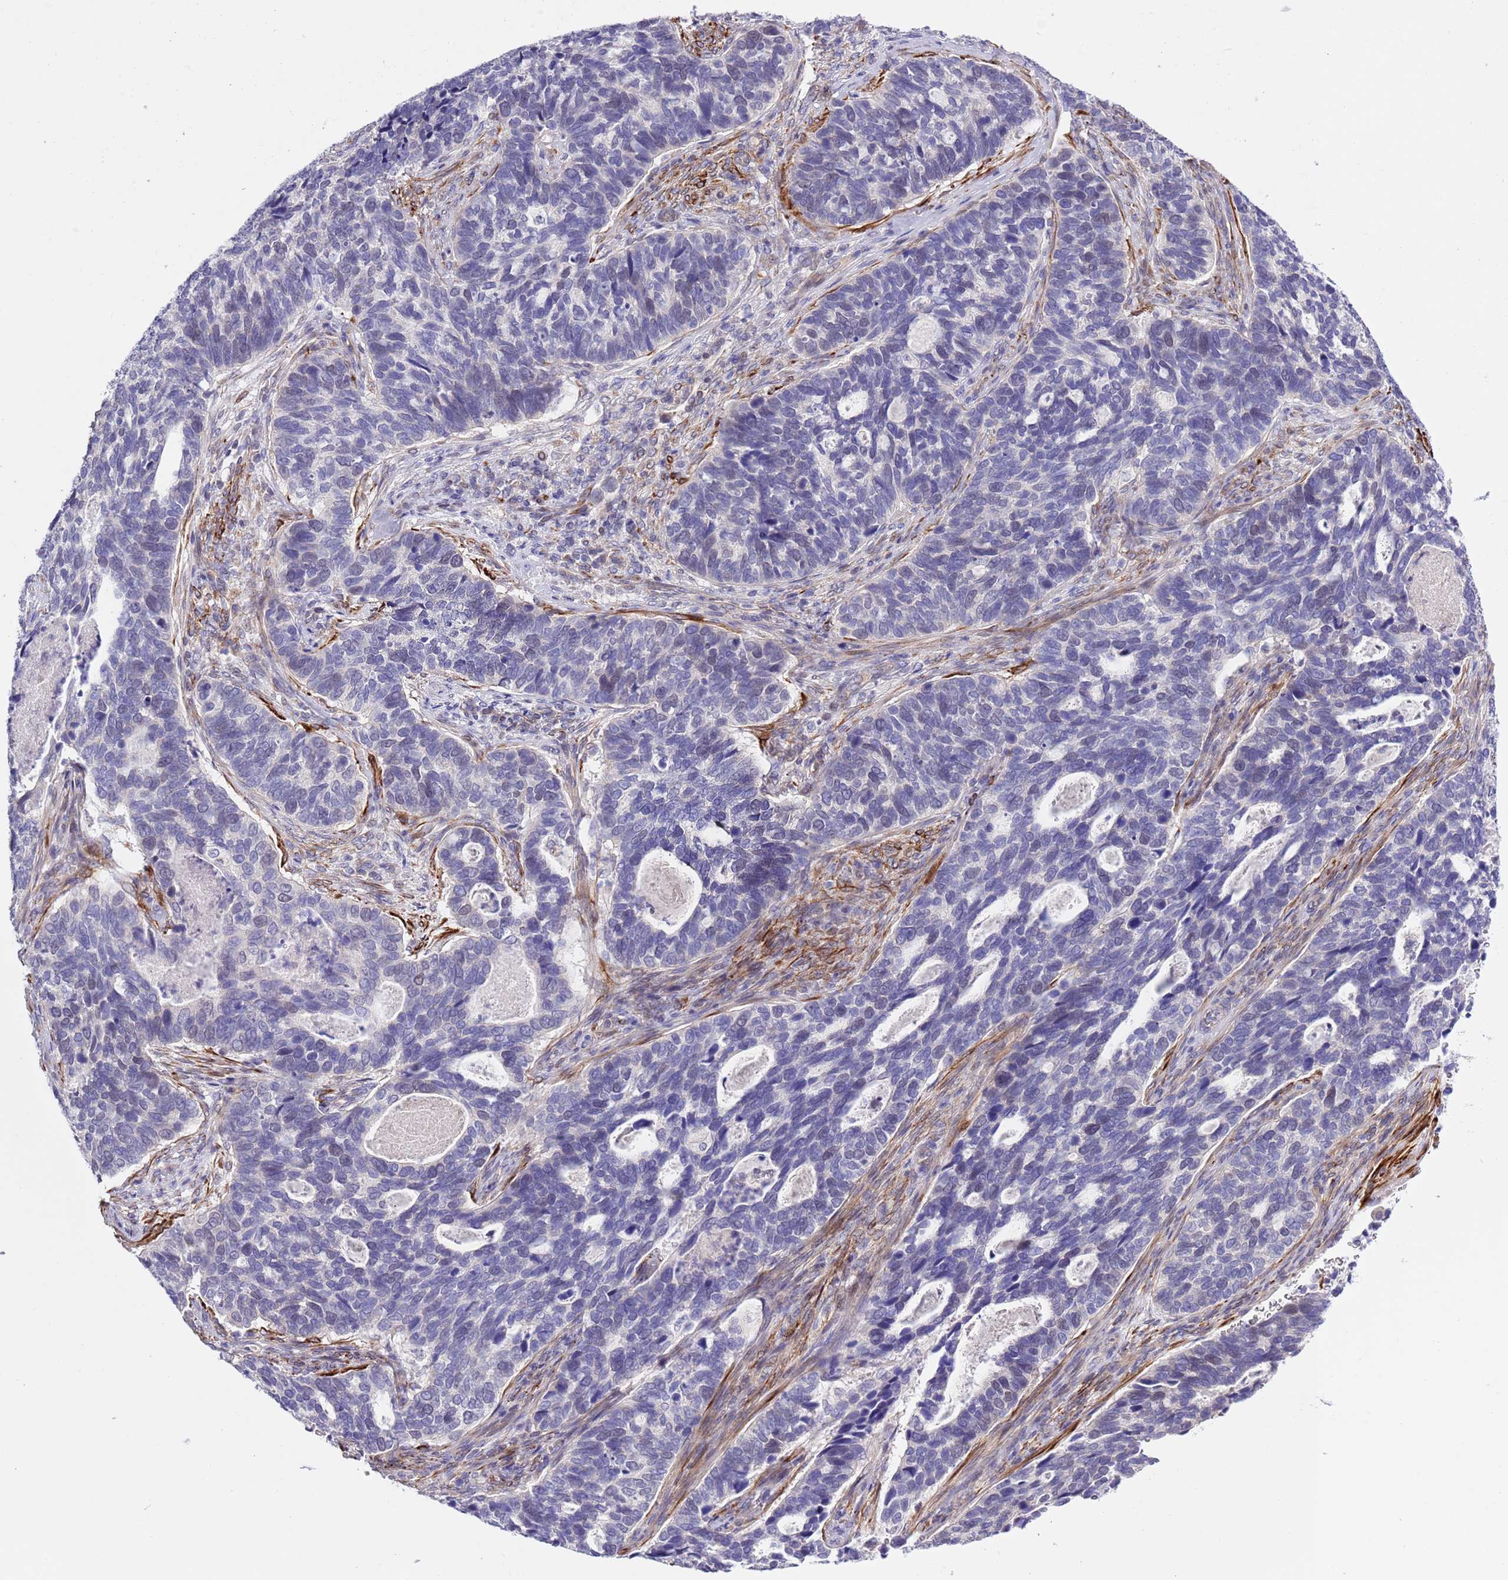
{"staining": {"intensity": "weak", "quantity": "<25%", "location": "nuclear"}, "tissue": "cervical cancer", "cell_type": "Tumor cells", "image_type": "cancer", "snomed": [{"axis": "morphology", "description": "Squamous cell carcinoma, NOS"}, {"axis": "topography", "description": "Cervix"}], "caption": "A high-resolution photomicrograph shows IHC staining of cervical cancer, which shows no significant positivity in tumor cells. (DAB IHC visualized using brightfield microscopy, high magnification).", "gene": "NET1", "patient": {"sex": "female", "age": 38}}